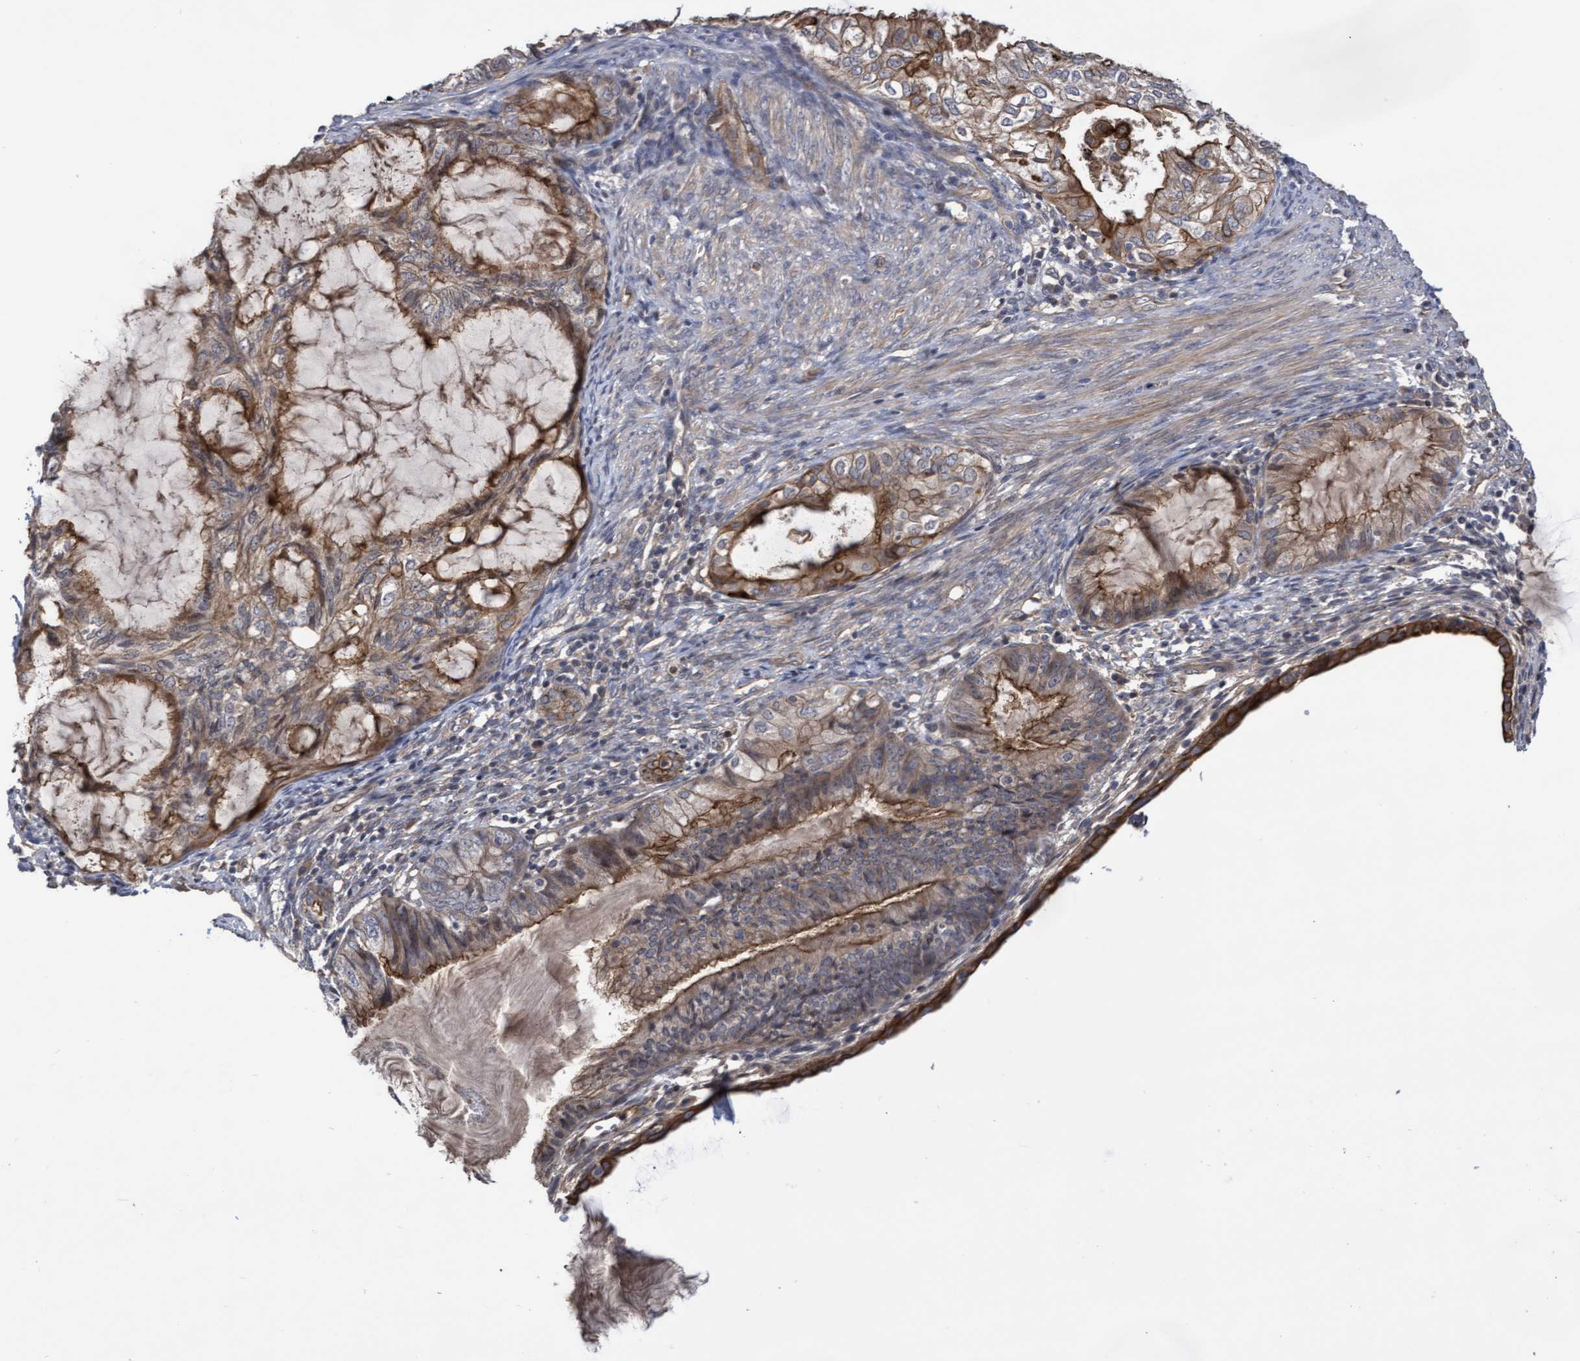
{"staining": {"intensity": "weak", "quantity": "25%-75%", "location": "cytoplasmic/membranous"}, "tissue": "cervical cancer", "cell_type": "Tumor cells", "image_type": "cancer", "snomed": [{"axis": "morphology", "description": "Normal tissue, NOS"}, {"axis": "morphology", "description": "Adenocarcinoma, NOS"}, {"axis": "topography", "description": "Cervix"}, {"axis": "topography", "description": "Endometrium"}], "caption": "Cervical cancer (adenocarcinoma) stained with DAB (3,3'-diaminobenzidine) immunohistochemistry demonstrates low levels of weak cytoplasmic/membranous staining in about 25%-75% of tumor cells. (brown staining indicates protein expression, while blue staining denotes nuclei).", "gene": "COBL", "patient": {"sex": "female", "age": 86}}